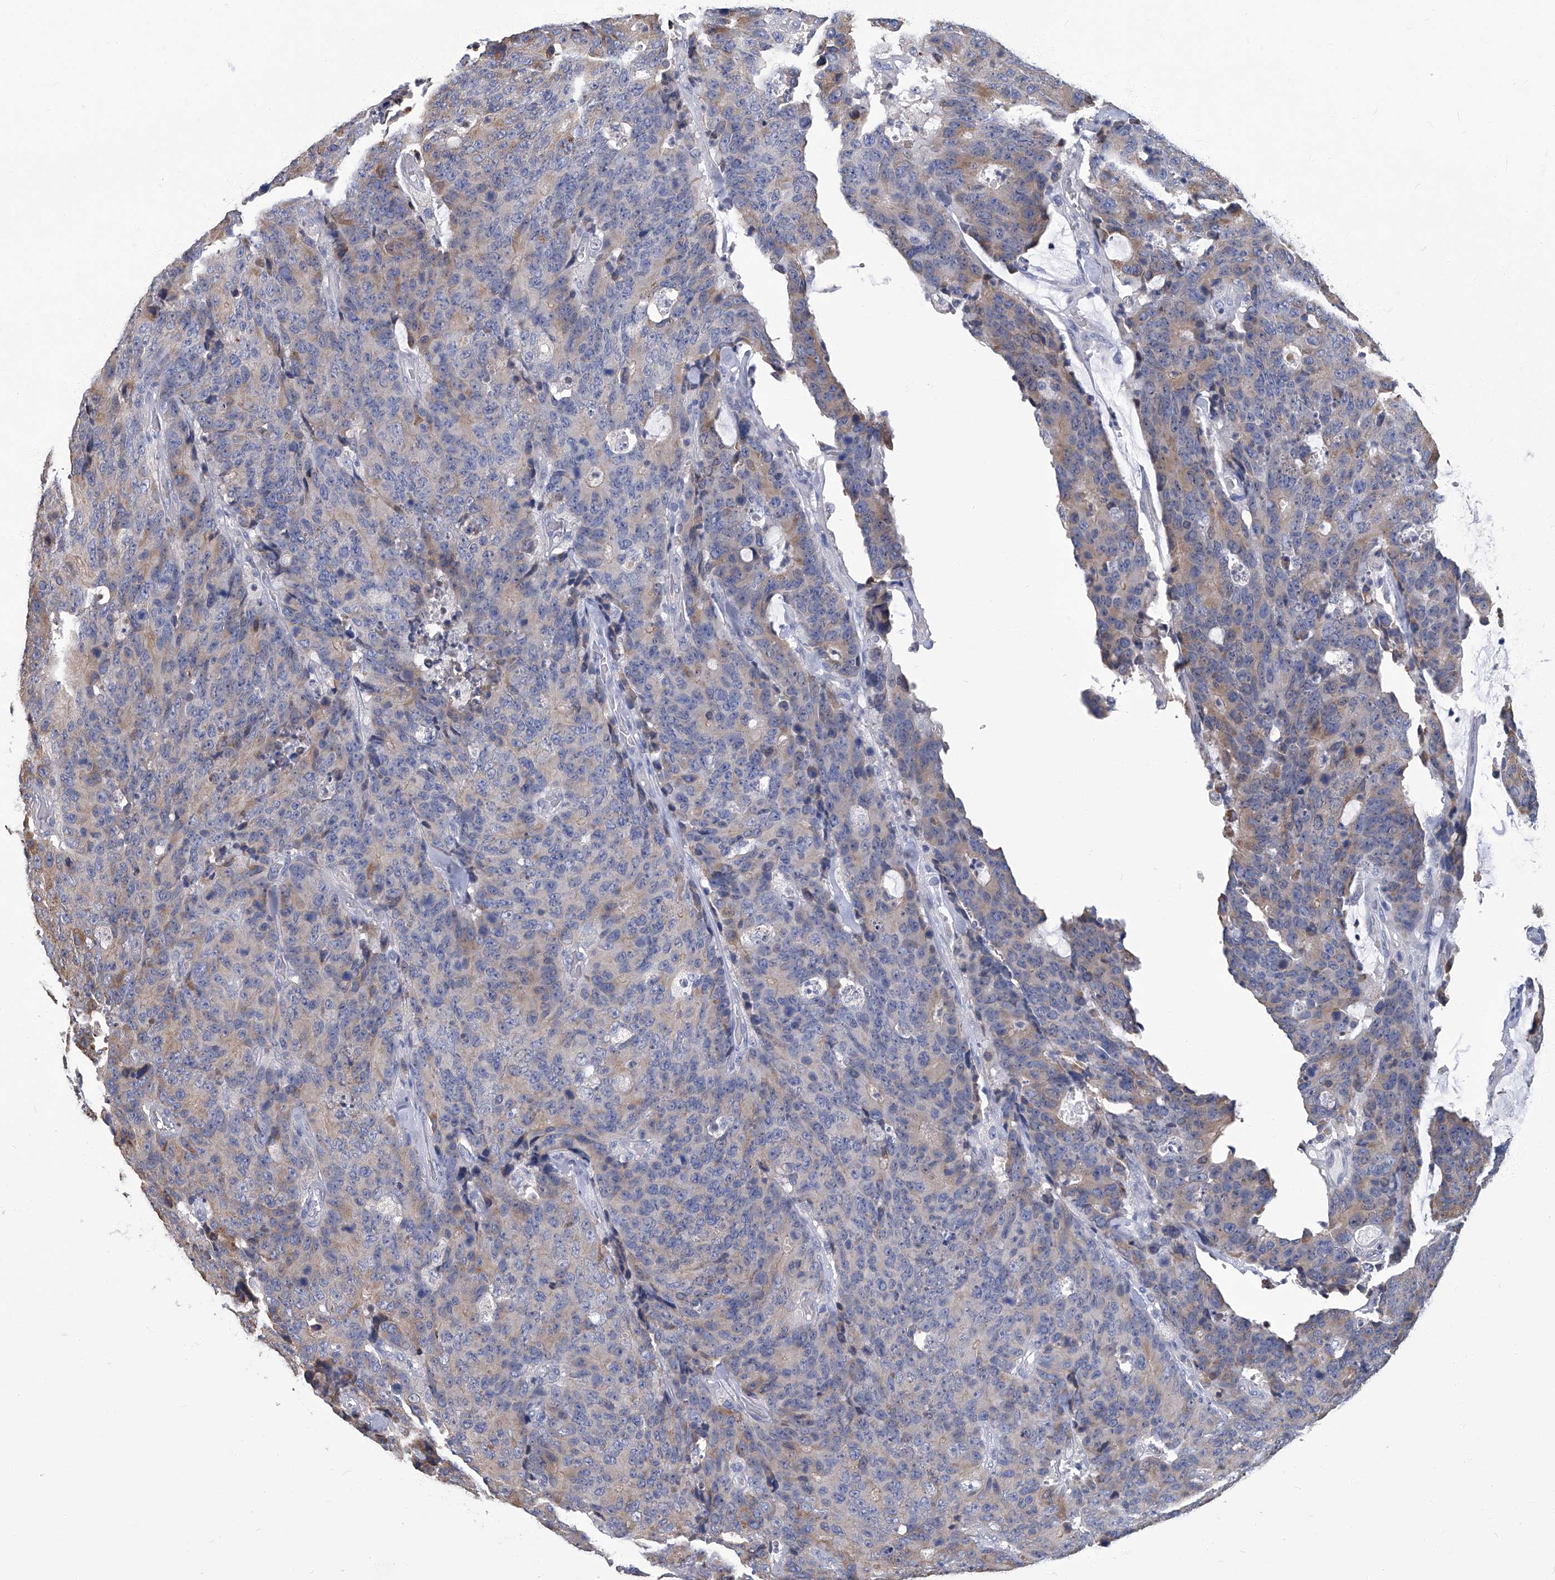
{"staining": {"intensity": "weak", "quantity": "<25%", "location": "cytoplasmic/membranous"}, "tissue": "colorectal cancer", "cell_type": "Tumor cells", "image_type": "cancer", "snomed": [{"axis": "morphology", "description": "Adenocarcinoma, NOS"}, {"axis": "topography", "description": "Colon"}], "caption": "High magnification brightfield microscopy of colorectal adenocarcinoma stained with DAB (3,3'-diaminobenzidine) (brown) and counterstained with hematoxylin (blue): tumor cells show no significant expression.", "gene": "TGFBR1", "patient": {"sex": "female", "age": 86}}